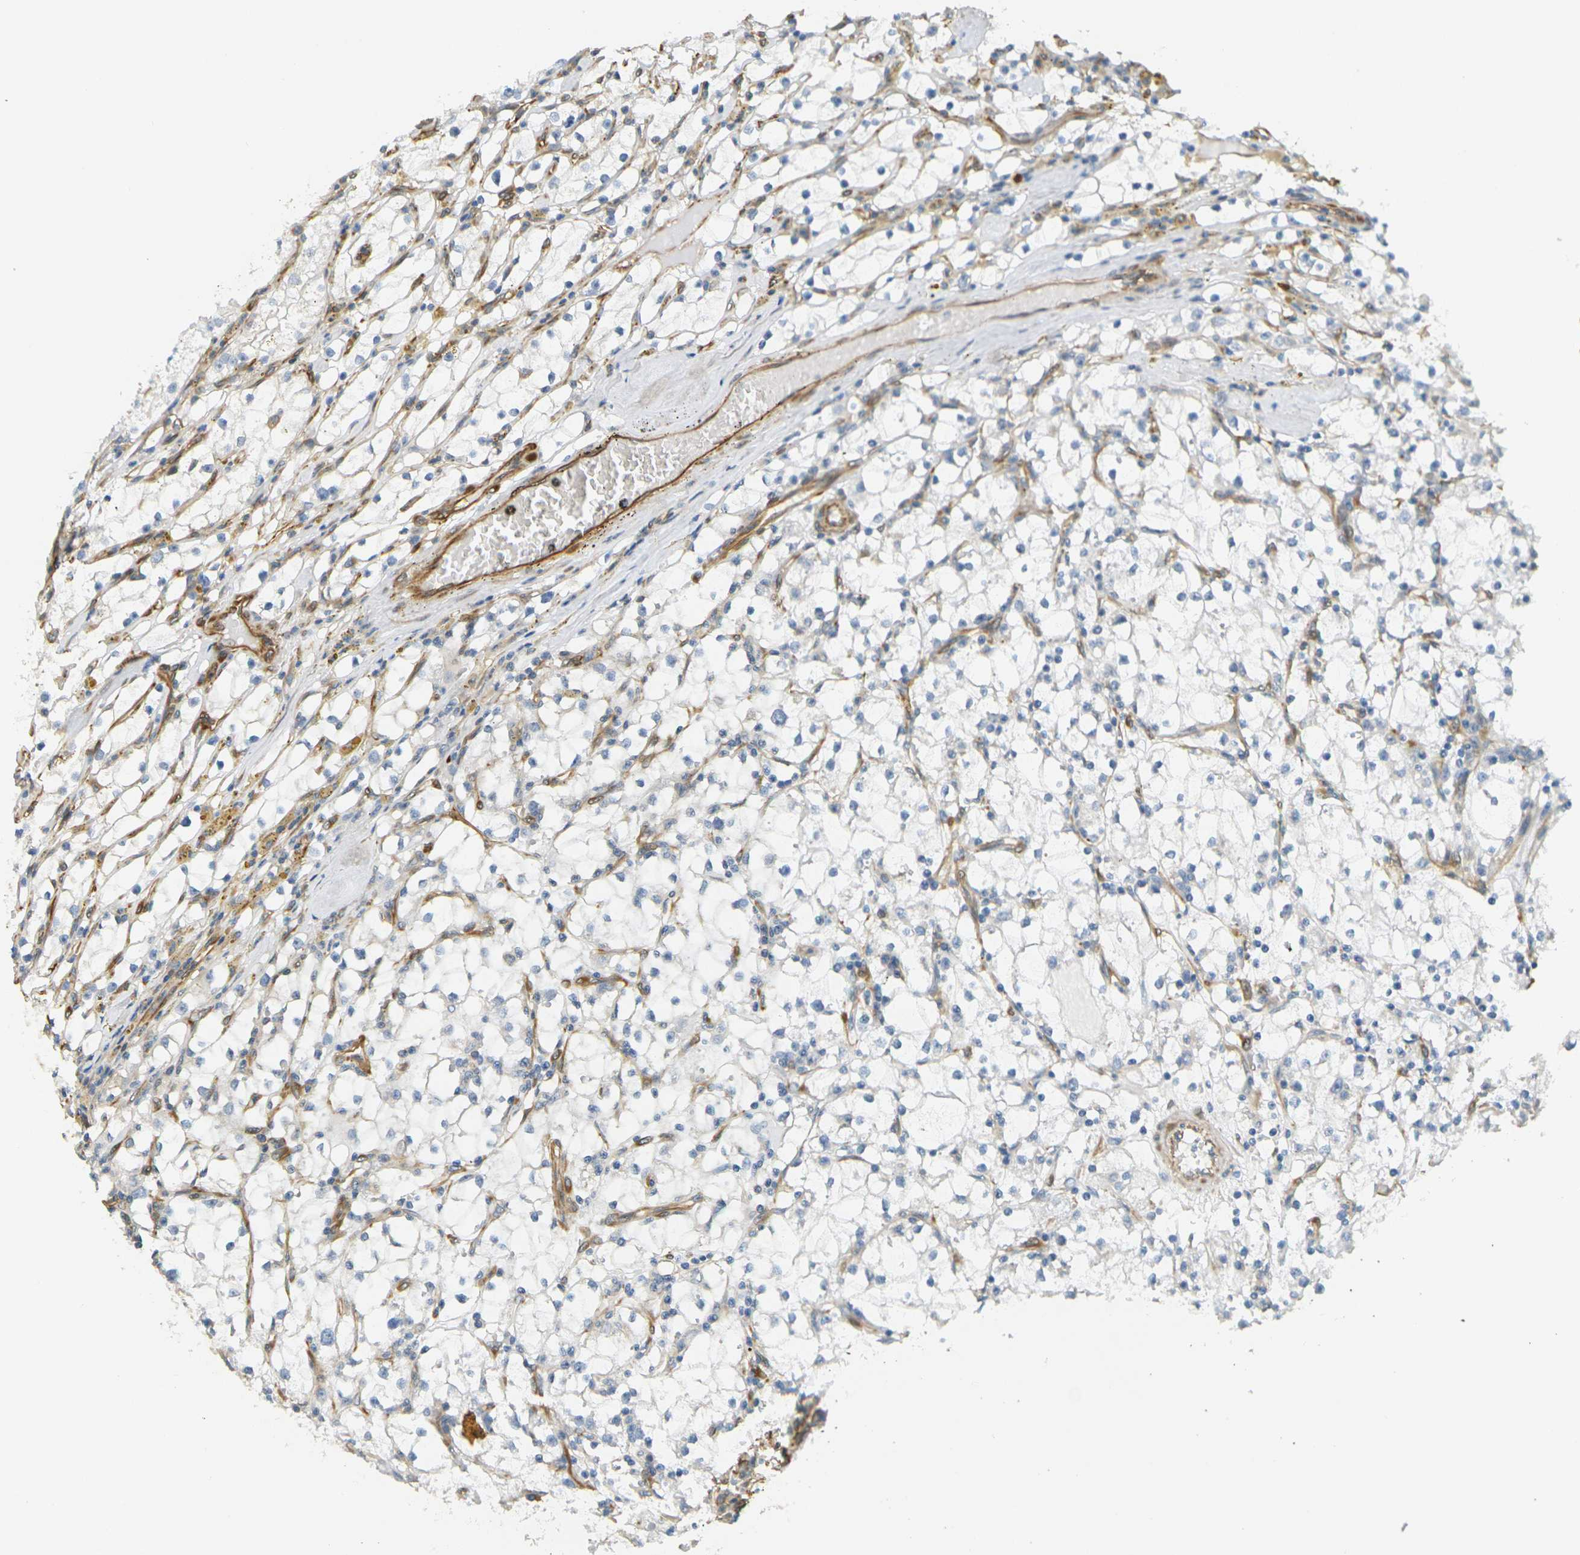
{"staining": {"intensity": "negative", "quantity": "none", "location": "none"}, "tissue": "renal cancer", "cell_type": "Tumor cells", "image_type": "cancer", "snomed": [{"axis": "morphology", "description": "Adenocarcinoma, NOS"}, {"axis": "topography", "description": "Kidney"}], "caption": "Histopathology image shows no significant protein staining in tumor cells of renal cancer (adenocarcinoma).", "gene": "CYTH3", "patient": {"sex": "male", "age": 56}}